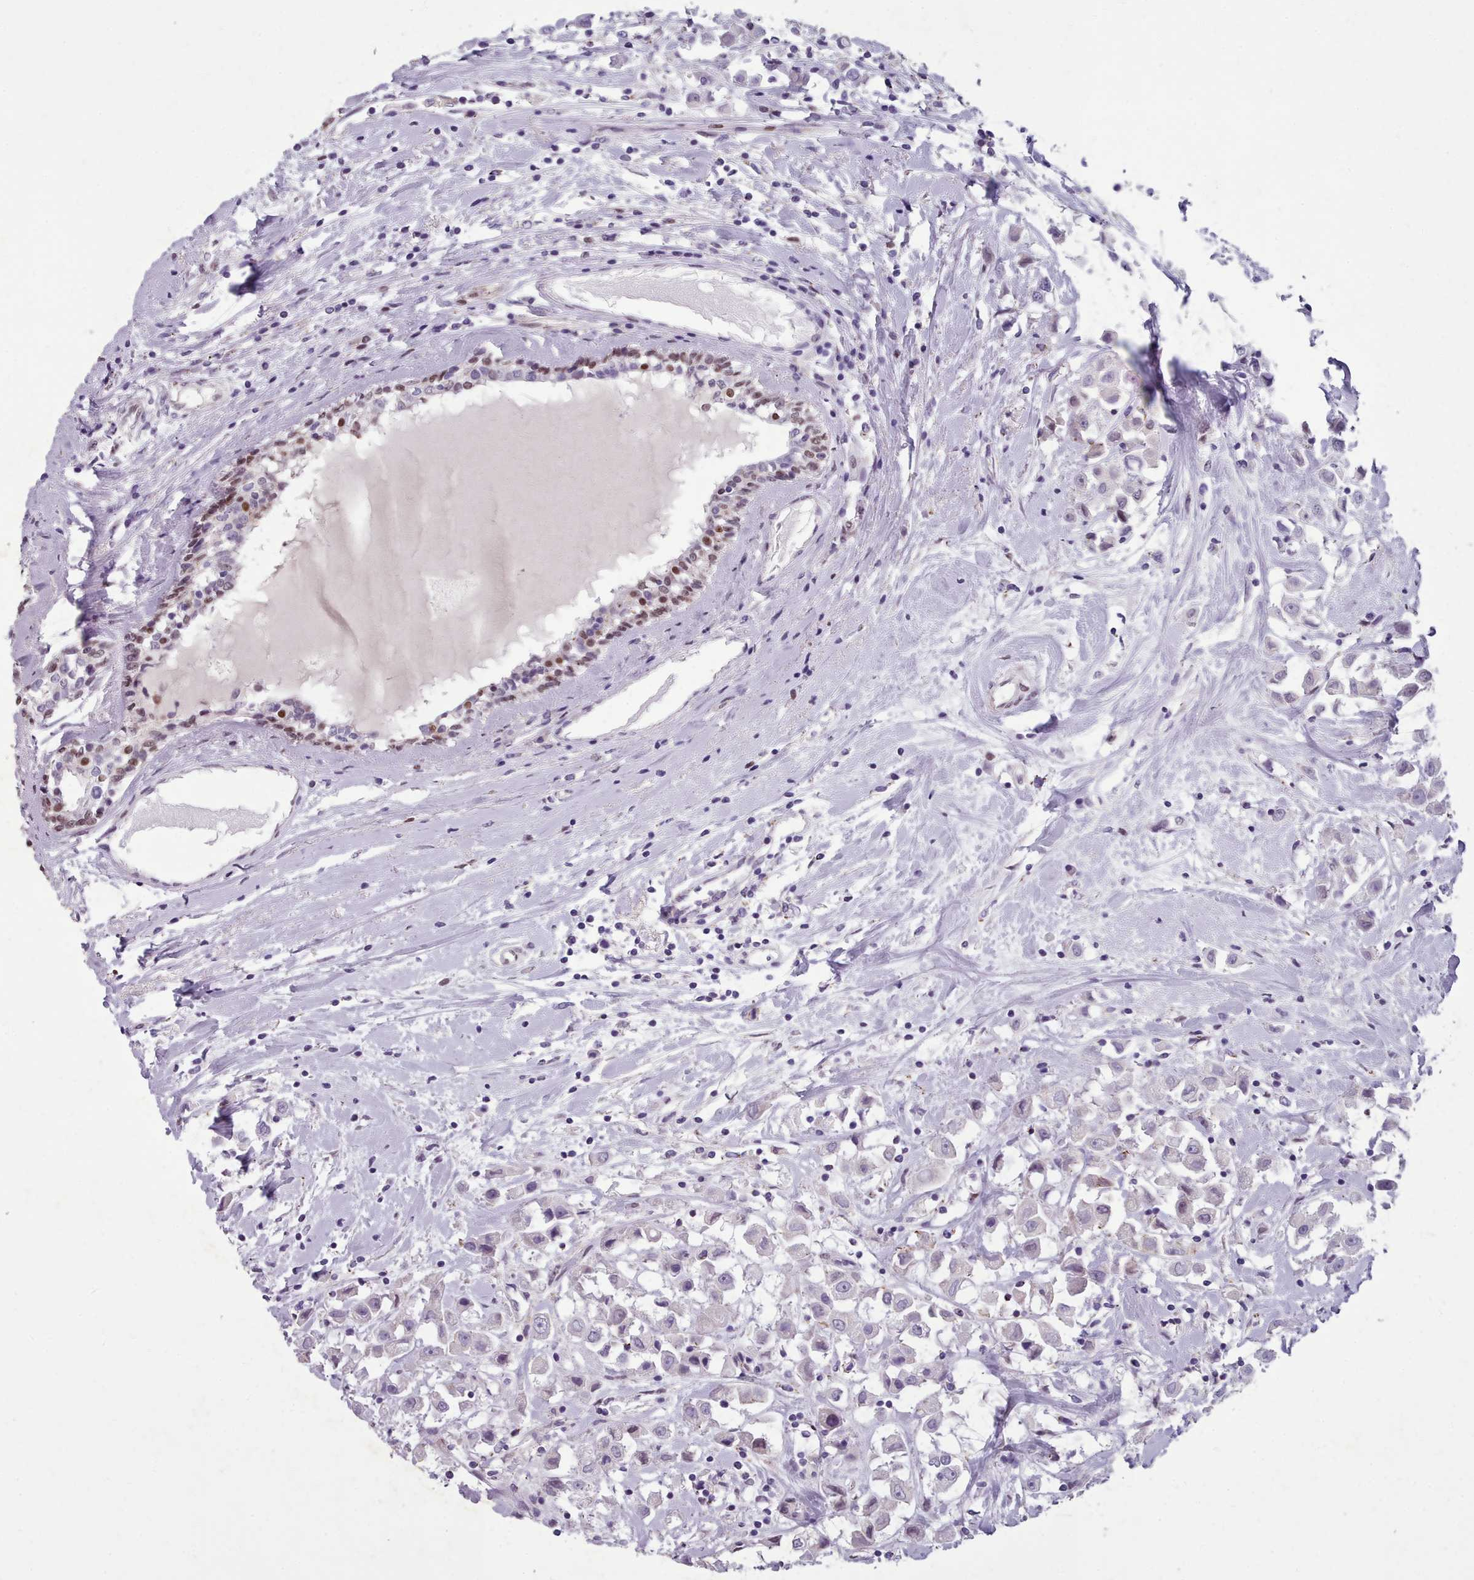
{"staining": {"intensity": "negative", "quantity": "none", "location": "none"}, "tissue": "breast cancer", "cell_type": "Tumor cells", "image_type": "cancer", "snomed": [{"axis": "morphology", "description": "Duct carcinoma"}, {"axis": "topography", "description": "Breast"}], "caption": "IHC histopathology image of neoplastic tissue: breast cancer (infiltrating ductal carcinoma) stained with DAB (3,3'-diaminobenzidine) demonstrates no significant protein expression in tumor cells. (Brightfield microscopy of DAB (3,3'-diaminobenzidine) IHC at high magnification).", "gene": "KCNT2", "patient": {"sex": "female", "age": 61}}